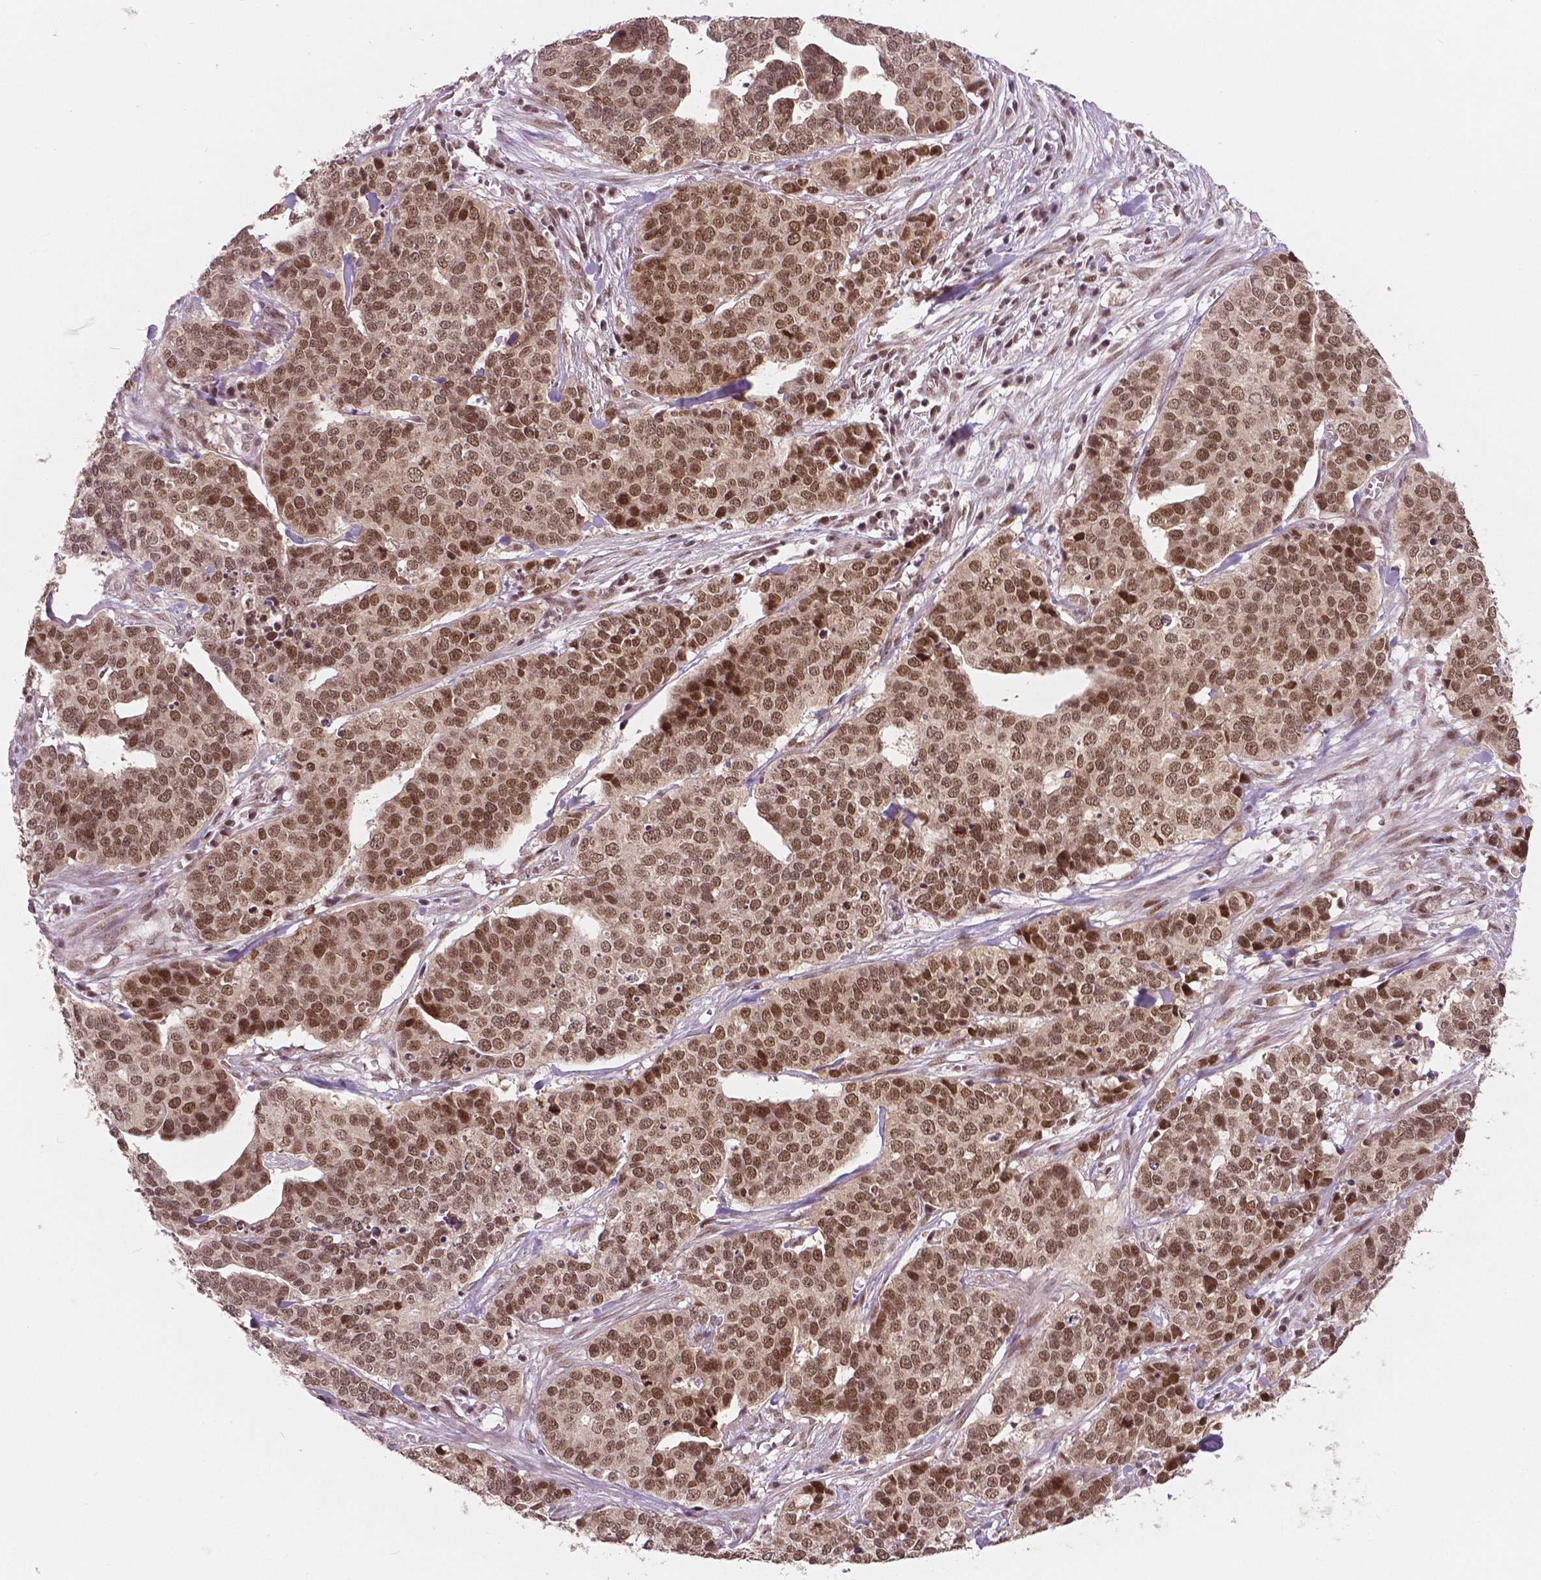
{"staining": {"intensity": "moderate", "quantity": ">75%", "location": "nuclear"}, "tissue": "ovarian cancer", "cell_type": "Tumor cells", "image_type": "cancer", "snomed": [{"axis": "morphology", "description": "Carcinoma, endometroid"}, {"axis": "topography", "description": "Ovary"}], "caption": "DAB immunohistochemical staining of ovarian cancer (endometroid carcinoma) shows moderate nuclear protein expression in about >75% of tumor cells. (brown staining indicates protein expression, while blue staining denotes nuclei).", "gene": "NSD2", "patient": {"sex": "female", "age": 65}}